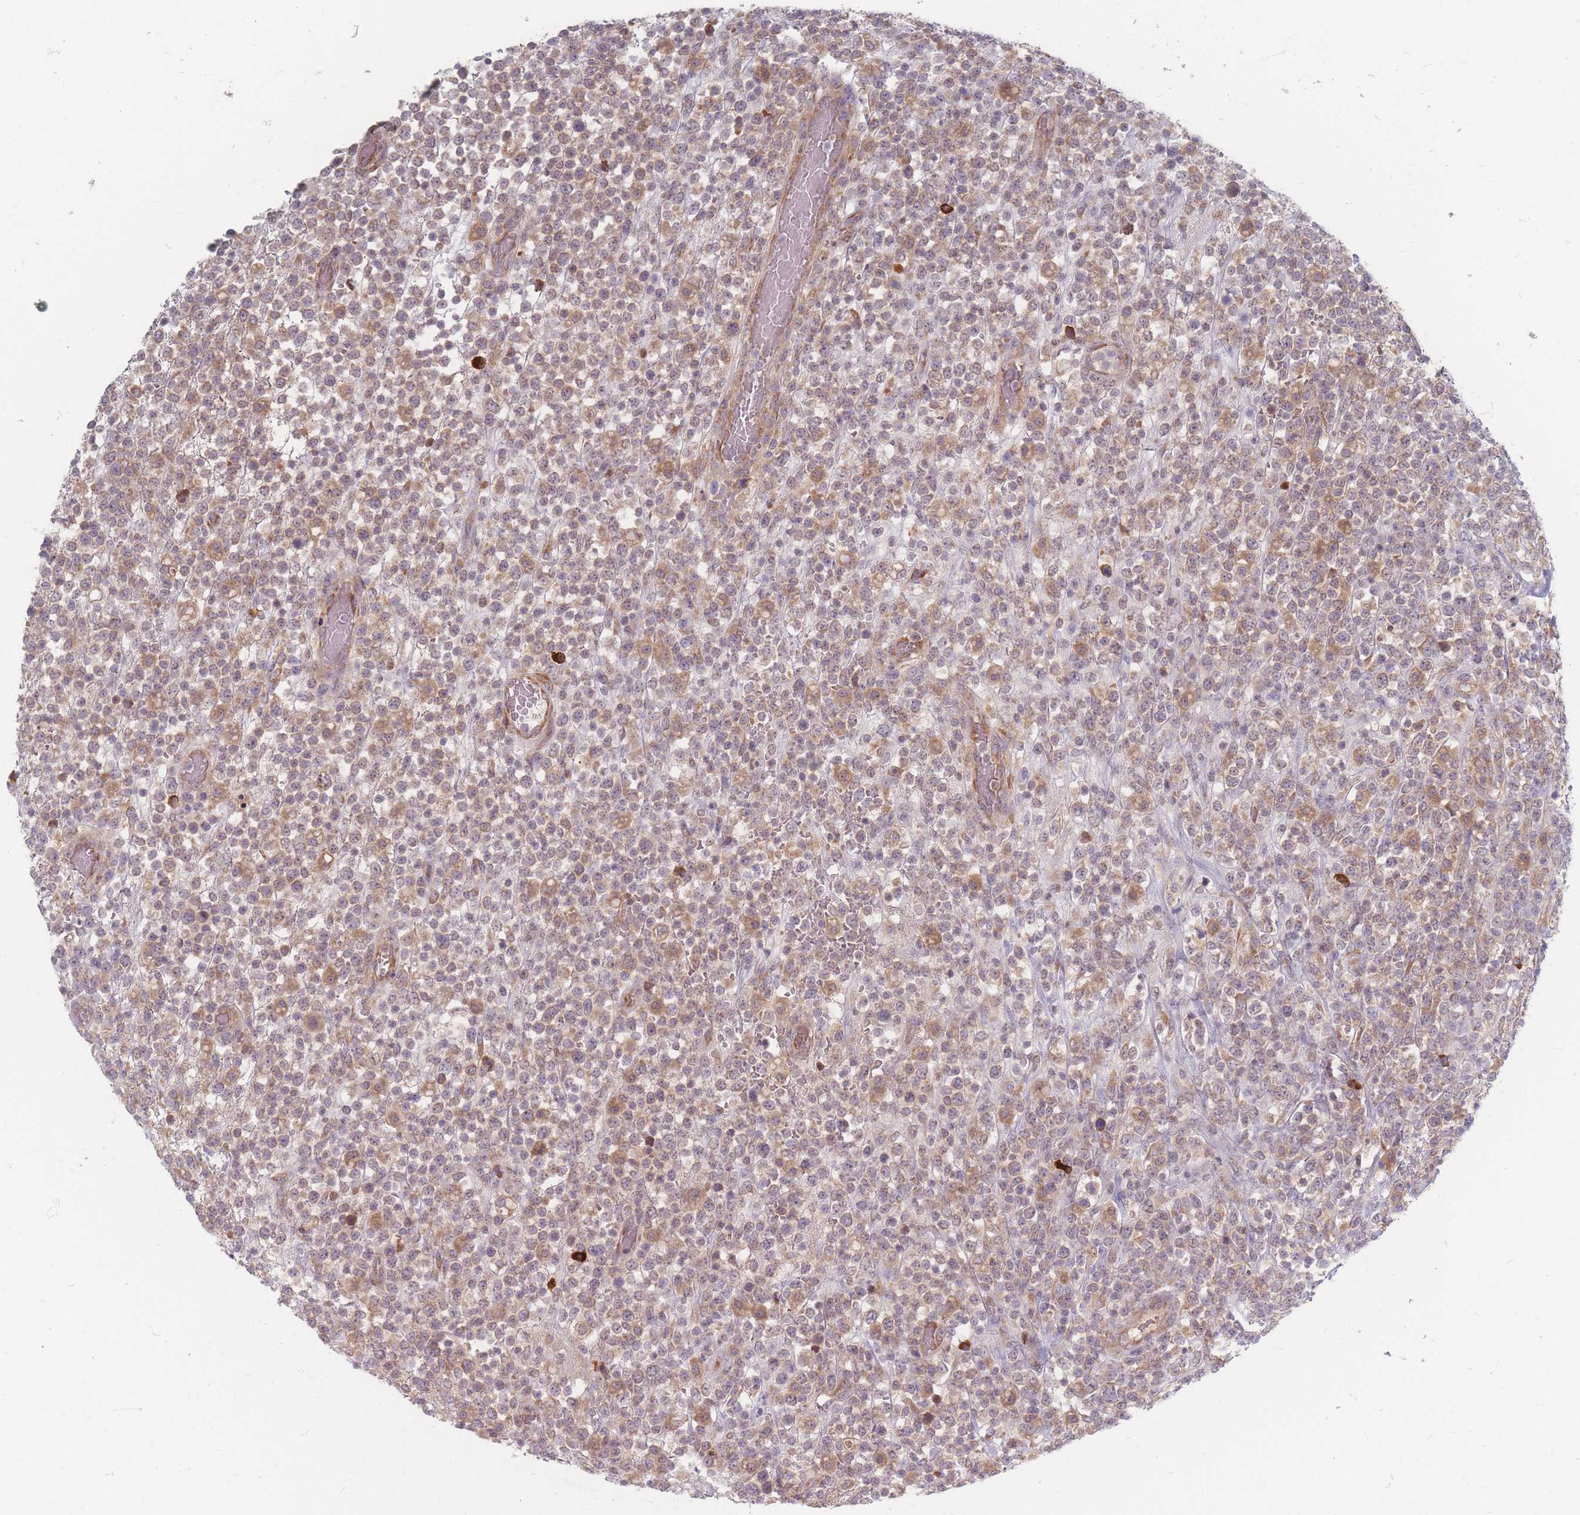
{"staining": {"intensity": "weak", "quantity": "25%-75%", "location": "cytoplasmic/membranous"}, "tissue": "lymphoma", "cell_type": "Tumor cells", "image_type": "cancer", "snomed": [{"axis": "morphology", "description": "Malignant lymphoma, non-Hodgkin's type, High grade"}, {"axis": "topography", "description": "Colon"}], "caption": "Lymphoma stained for a protein exhibits weak cytoplasmic/membranous positivity in tumor cells.", "gene": "SMIM14", "patient": {"sex": "female", "age": 53}}